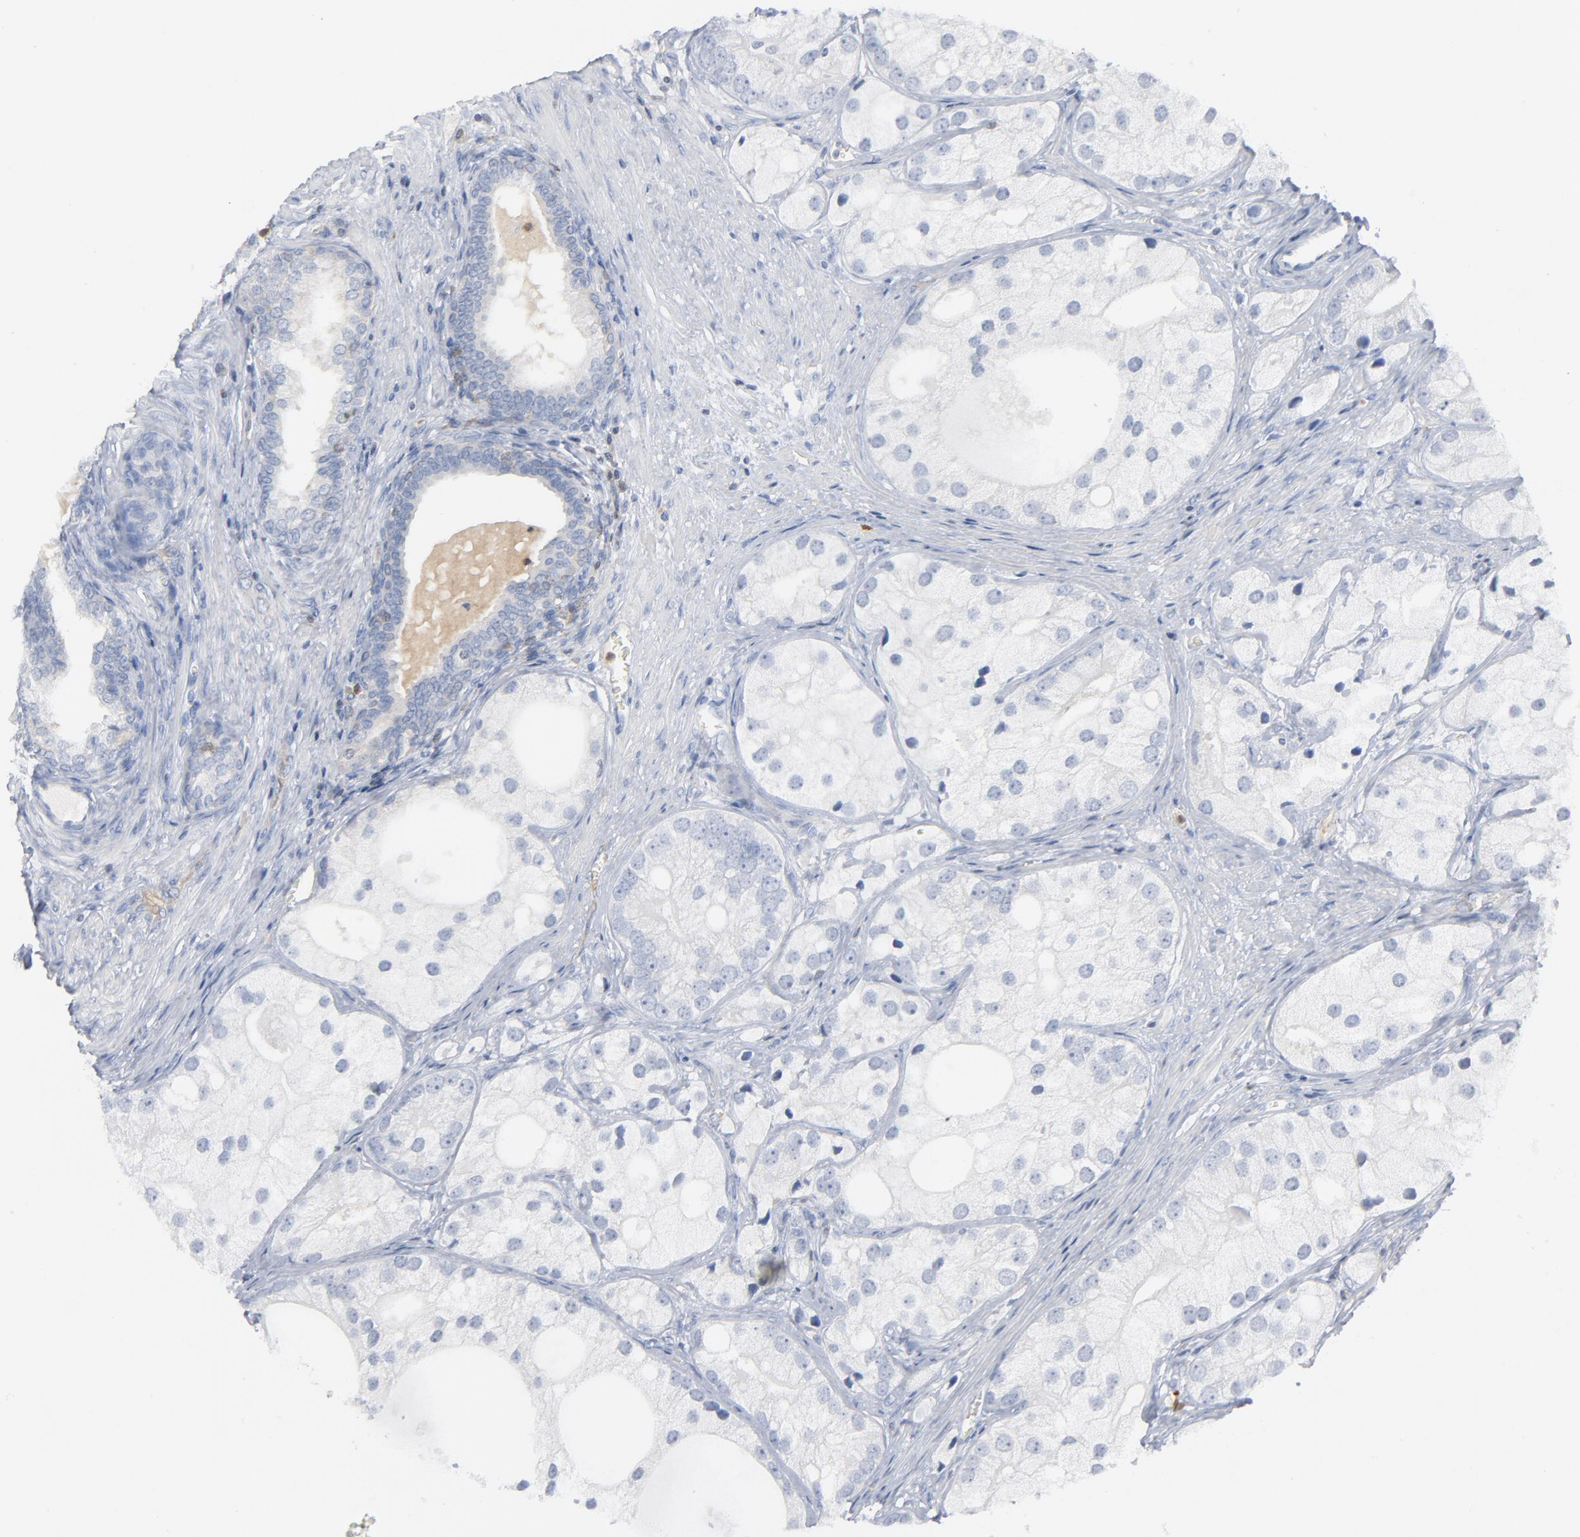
{"staining": {"intensity": "negative", "quantity": "none", "location": "none"}, "tissue": "prostate cancer", "cell_type": "Tumor cells", "image_type": "cancer", "snomed": [{"axis": "morphology", "description": "Adenocarcinoma, Low grade"}, {"axis": "topography", "description": "Prostate"}], "caption": "High magnification brightfield microscopy of prostate low-grade adenocarcinoma stained with DAB (3,3'-diaminobenzidine) (brown) and counterstained with hematoxylin (blue): tumor cells show no significant expression.", "gene": "PTK2B", "patient": {"sex": "male", "age": 69}}